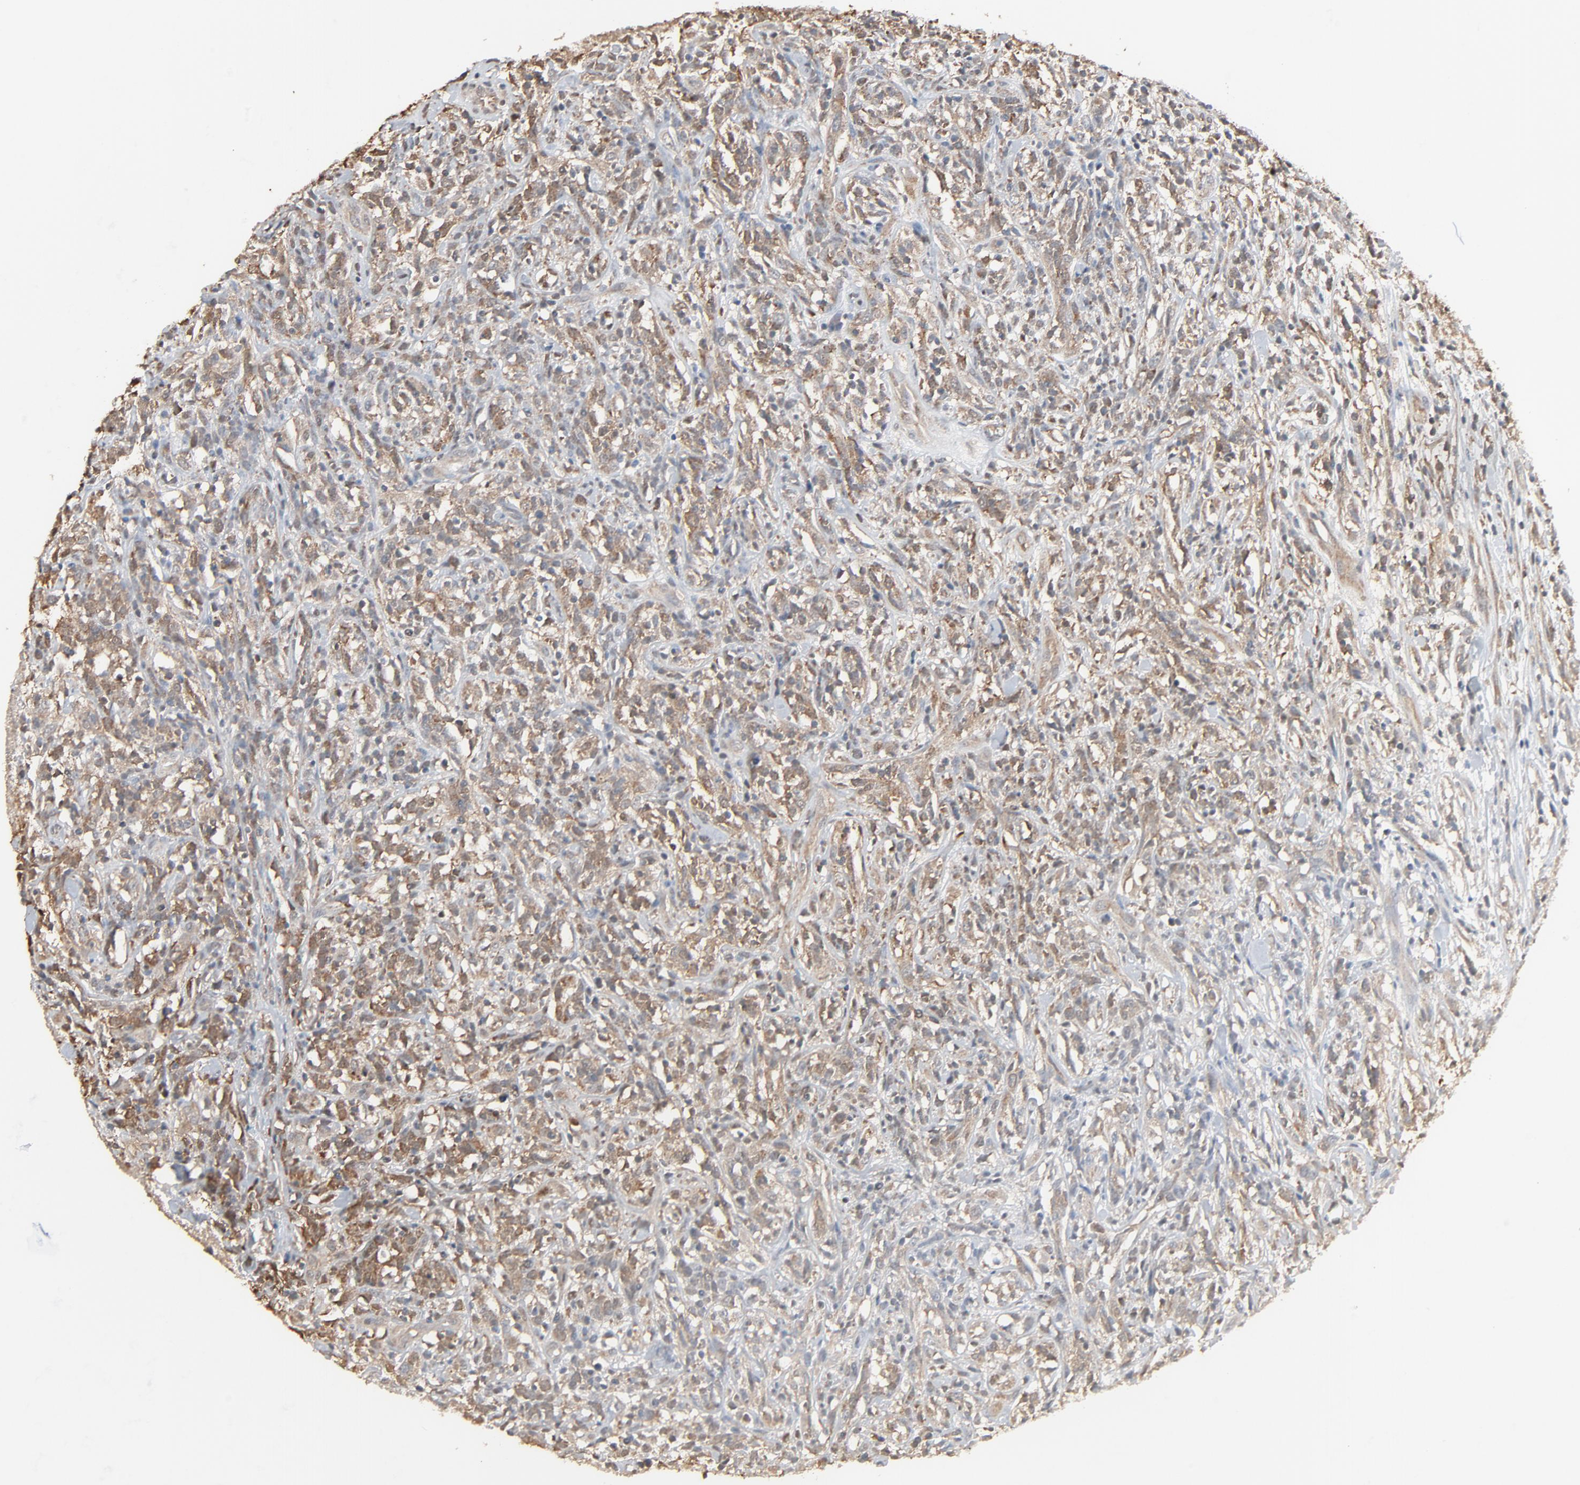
{"staining": {"intensity": "weak", "quantity": "25%-75%", "location": "cytoplasmic/membranous"}, "tissue": "lymphoma", "cell_type": "Tumor cells", "image_type": "cancer", "snomed": [{"axis": "morphology", "description": "Malignant lymphoma, non-Hodgkin's type, High grade"}, {"axis": "topography", "description": "Lymph node"}], "caption": "Brown immunohistochemical staining in human lymphoma demonstrates weak cytoplasmic/membranous positivity in about 25%-75% of tumor cells. (Stains: DAB in brown, nuclei in blue, Microscopy: brightfield microscopy at high magnification).", "gene": "CCT5", "patient": {"sex": "female", "age": 73}}